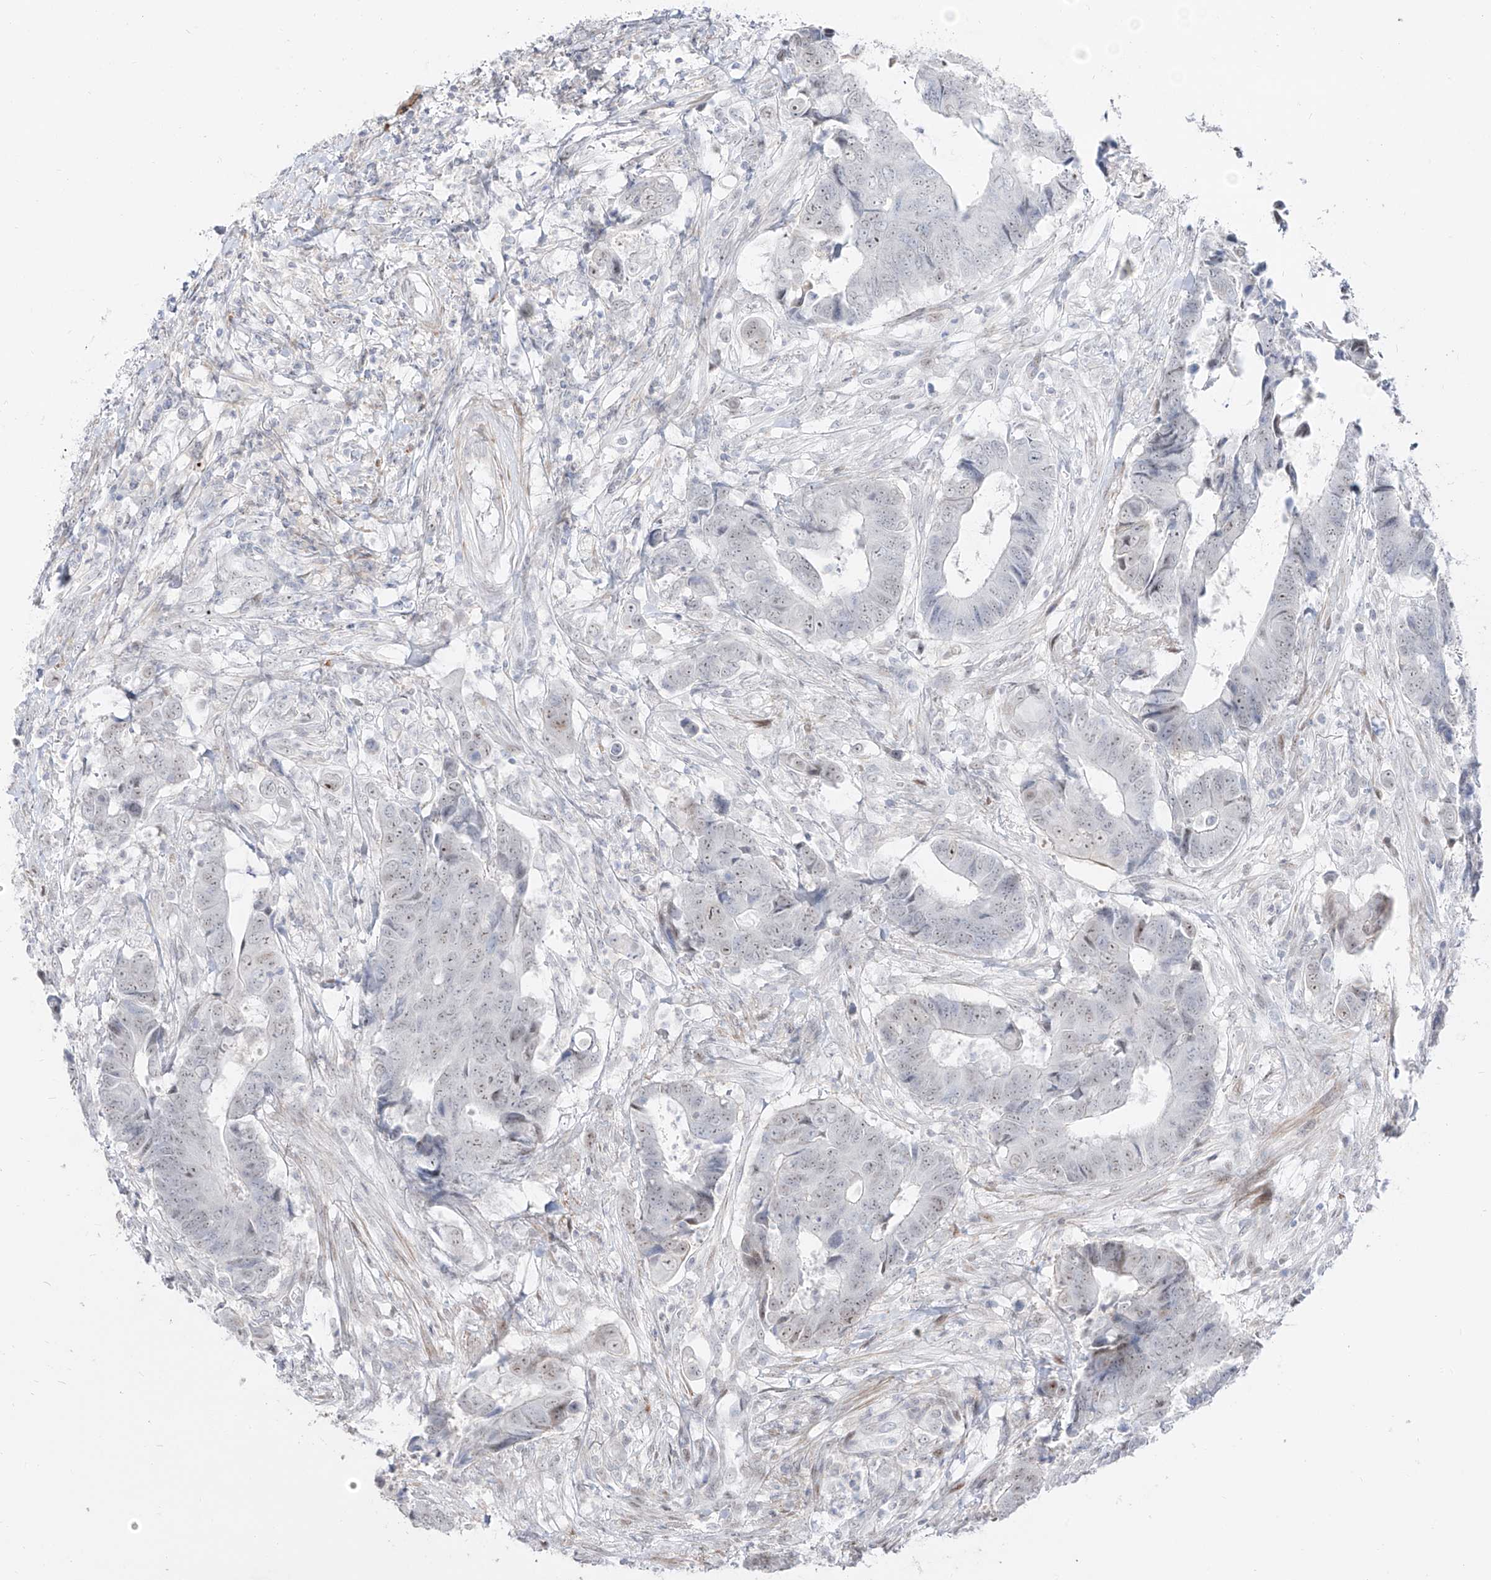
{"staining": {"intensity": "negative", "quantity": "none", "location": "none"}, "tissue": "colorectal cancer", "cell_type": "Tumor cells", "image_type": "cancer", "snomed": [{"axis": "morphology", "description": "Adenocarcinoma, NOS"}, {"axis": "topography", "description": "Rectum"}], "caption": "Immunohistochemistry (IHC) image of neoplastic tissue: adenocarcinoma (colorectal) stained with DAB shows no significant protein expression in tumor cells.", "gene": "ZNF180", "patient": {"sex": "male", "age": 84}}